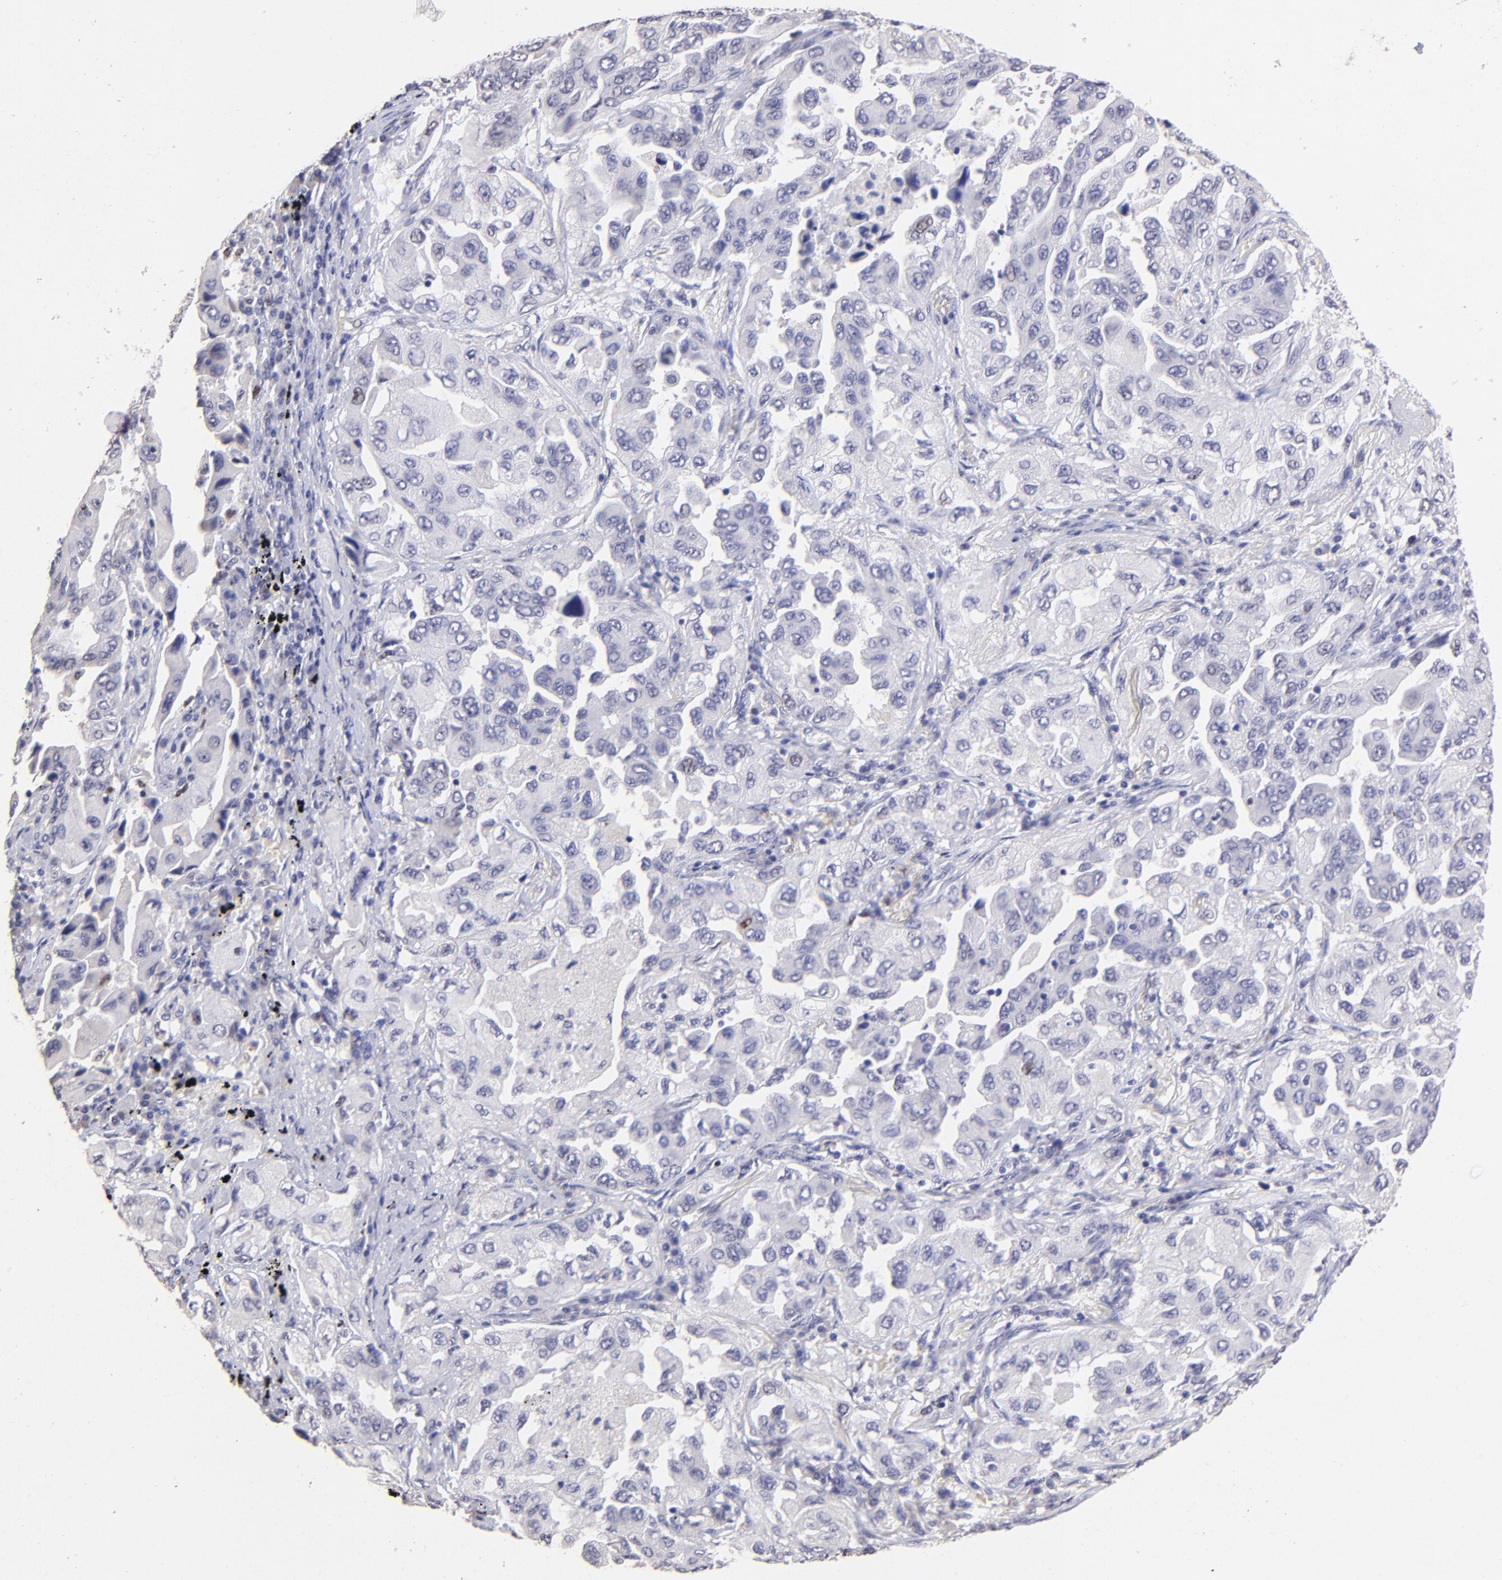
{"staining": {"intensity": "weak", "quantity": "<25%", "location": "nuclear"}, "tissue": "lung cancer", "cell_type": "Tumor cells", "image_type": "cancer", "snomed": [{"axis": "morphology", "description": "Adenocarcinoma, NOS"}, {"axis": "topography", "description": "Lung"}], "caption": "This micrograph is of lung cancer stained with immunohistochemistry to label a protein in brown with the nuclei are counter-stained blue. There is no expression in tumor cells. (DAB IHC, high magnification).", "gene": "DNMT1", "patient": {"sex": "female", "age": 65}}